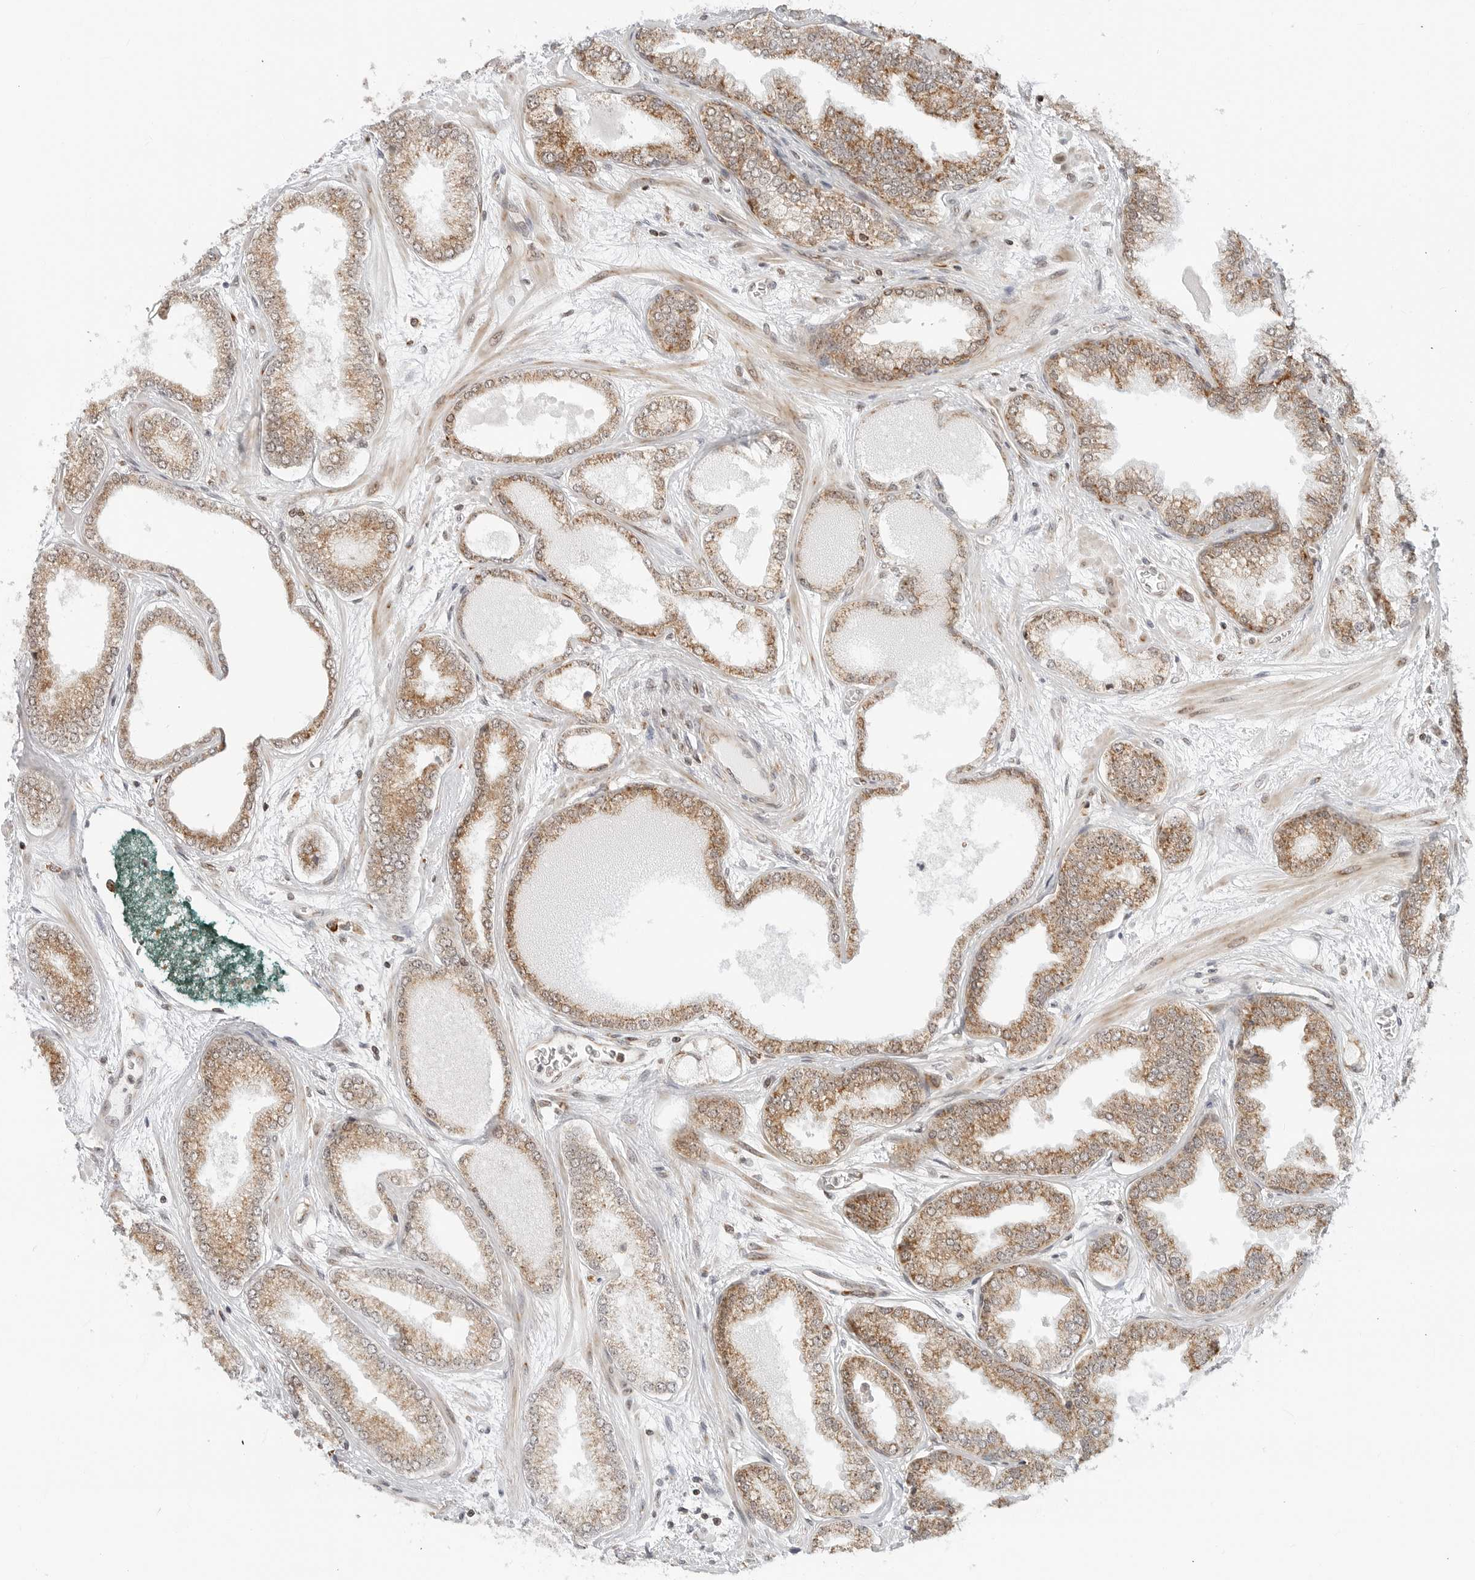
{"staining": {"intensity": "moderate", "quantity": ">75%", "location": "cytoplasmic/membranous,nuclear"}, "tissue": "prostate cancer", "cell_type": "Tumor cells", "image_type": "cancer", "snomed": [{"axis": "morphology", "description": "Adenocarcinoma, High grade"}, {"axis": "topography", "description": "Prostate"}], "caption": "Immunohistochemistry of prostate cancer shows medium levels of moderate cytoplasmic/membranous and nuclear expression in approximately >75% of tumor cells. Nuclei are stained in blue.", "gene": "POLR3GL", "patient": {"sex": "male", "age": 58}}